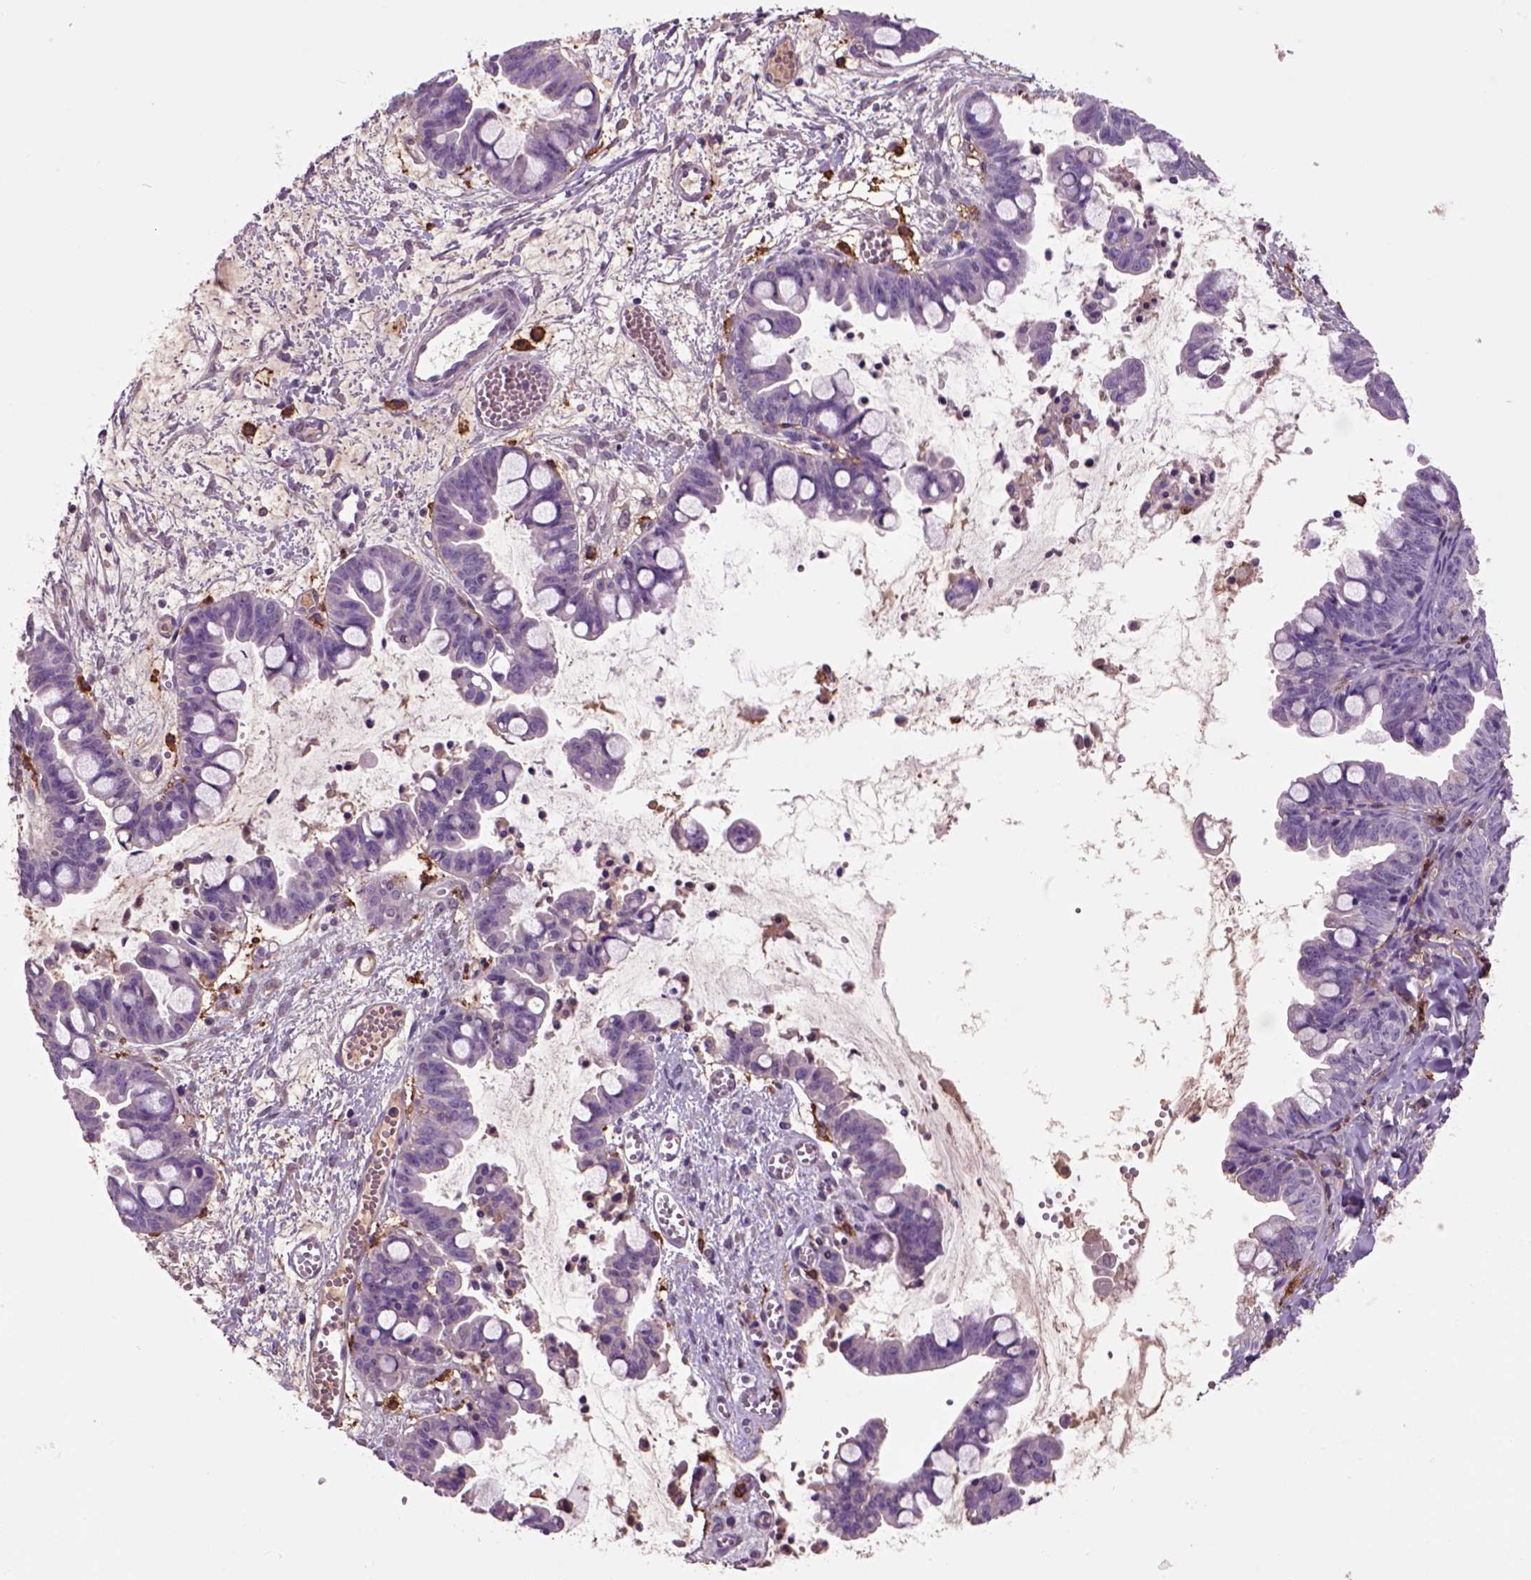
{"staining": {"intensity": "negative", "quantity": "none", "location": "none"}, "tissue": "ovarian cancer", "cell_type": "Tumor cells", "image_type": "cancer", "snomed": [{"axis": "morphology", "description": "Cystadenocarcinoma, mucinous, NOS"}, {"axis": "topography", "description": "Ovary"}], "caption": "Ovarian mucinous cystadenocarcinoma was stained to show a protein in brown. There is no significant staining in tumor cells.", "gene": "CD14", "patient": {"sex": "female", "age": 63}}